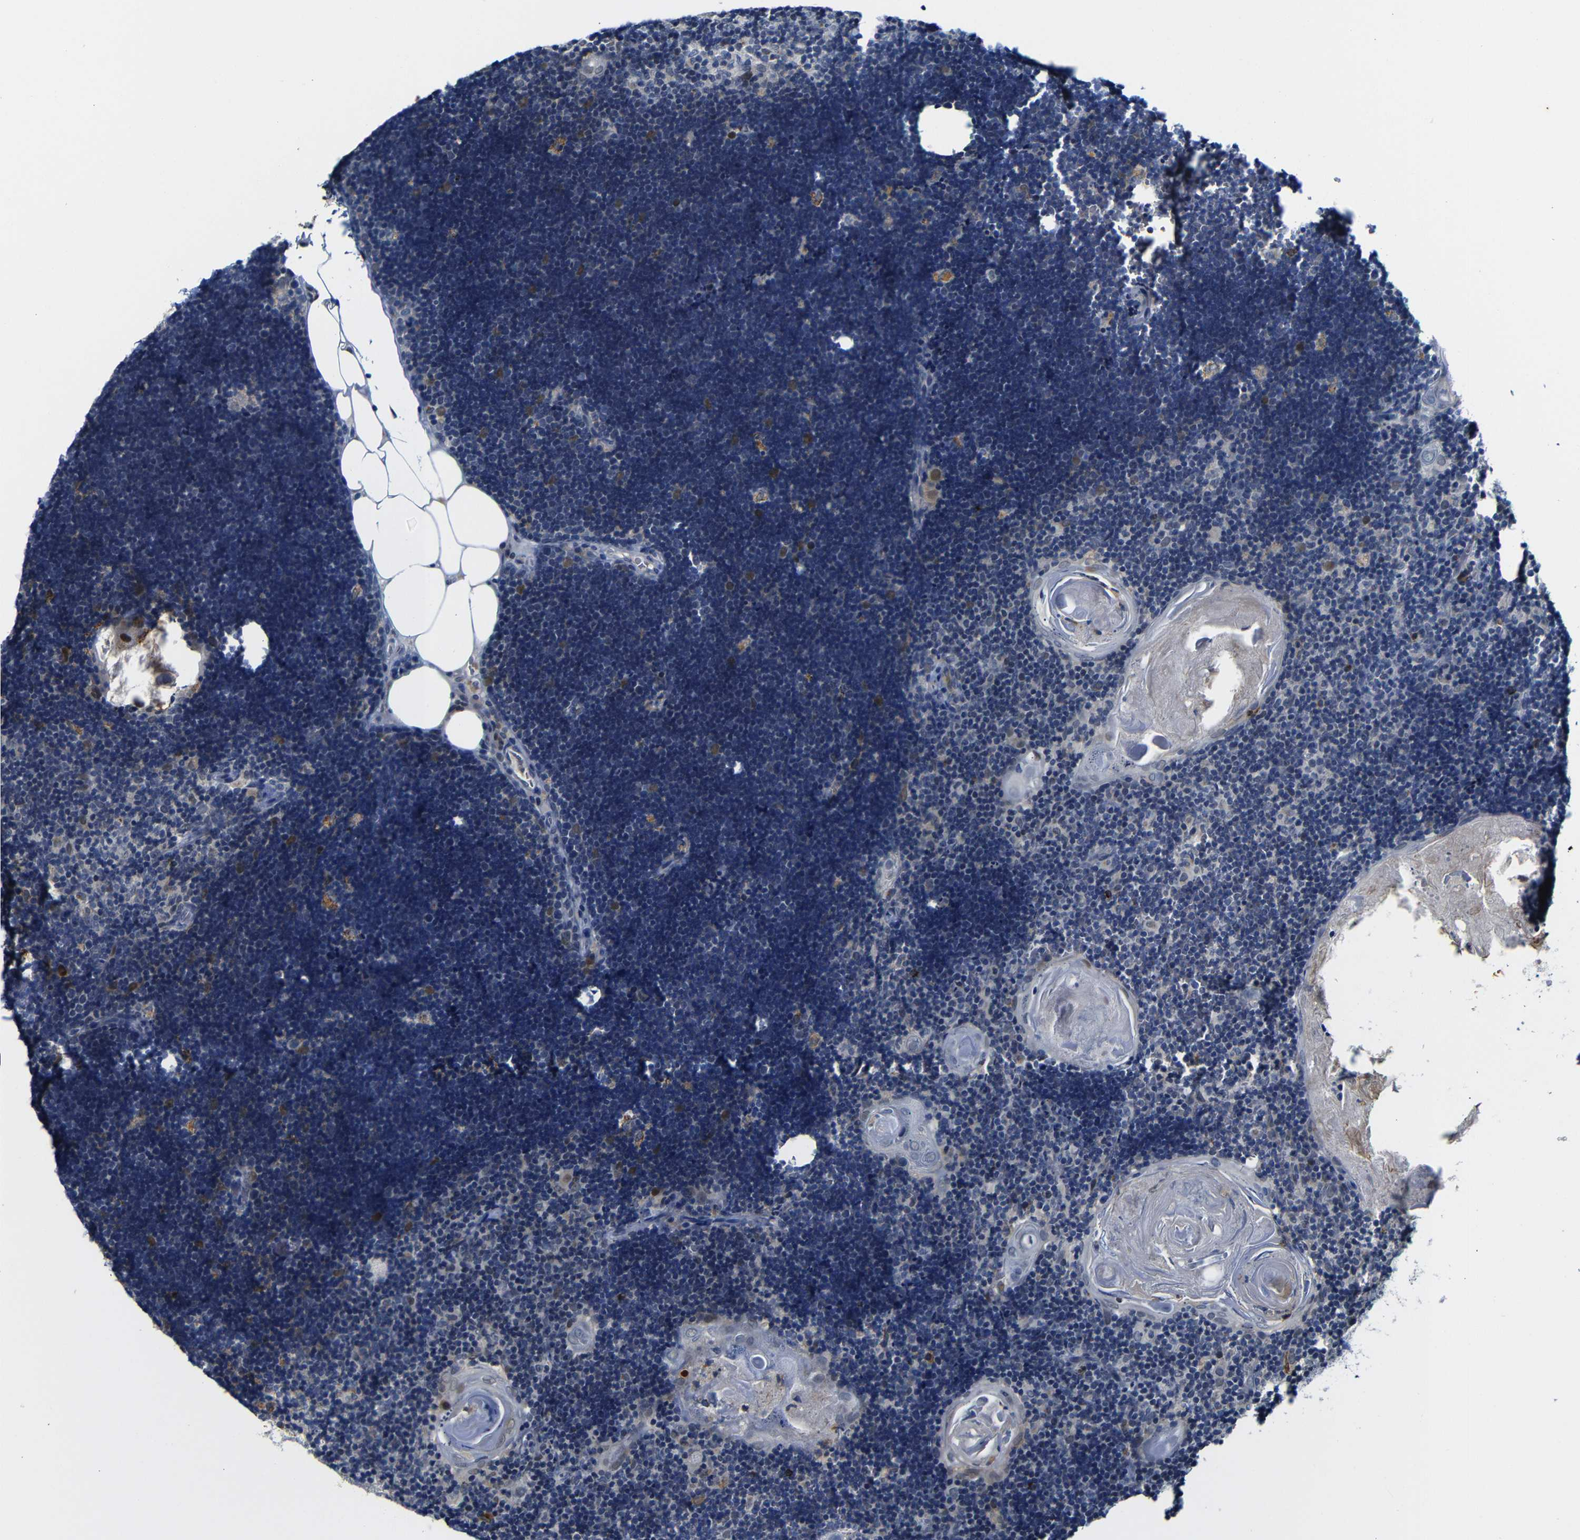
{"staining": {"intensity": "weak", "quantity": "<25%", "location": "cytoplasmic/membranous"}, "tissue": "lymph node", "cell_type": "Germinal center cells", "image_type": "normal", "snomed": [{"axis": "morphology", "description": "Normal tissue, NOS"}, {"axis": "topography", "description": "Lymph node"}], "caption": "This is an immunohistochemistry micrograph of unremarkable human lymph node. There is no staining in germinal center cells.", "gene": "FURIN", "patient": {"sex": "male", "age": 33}}